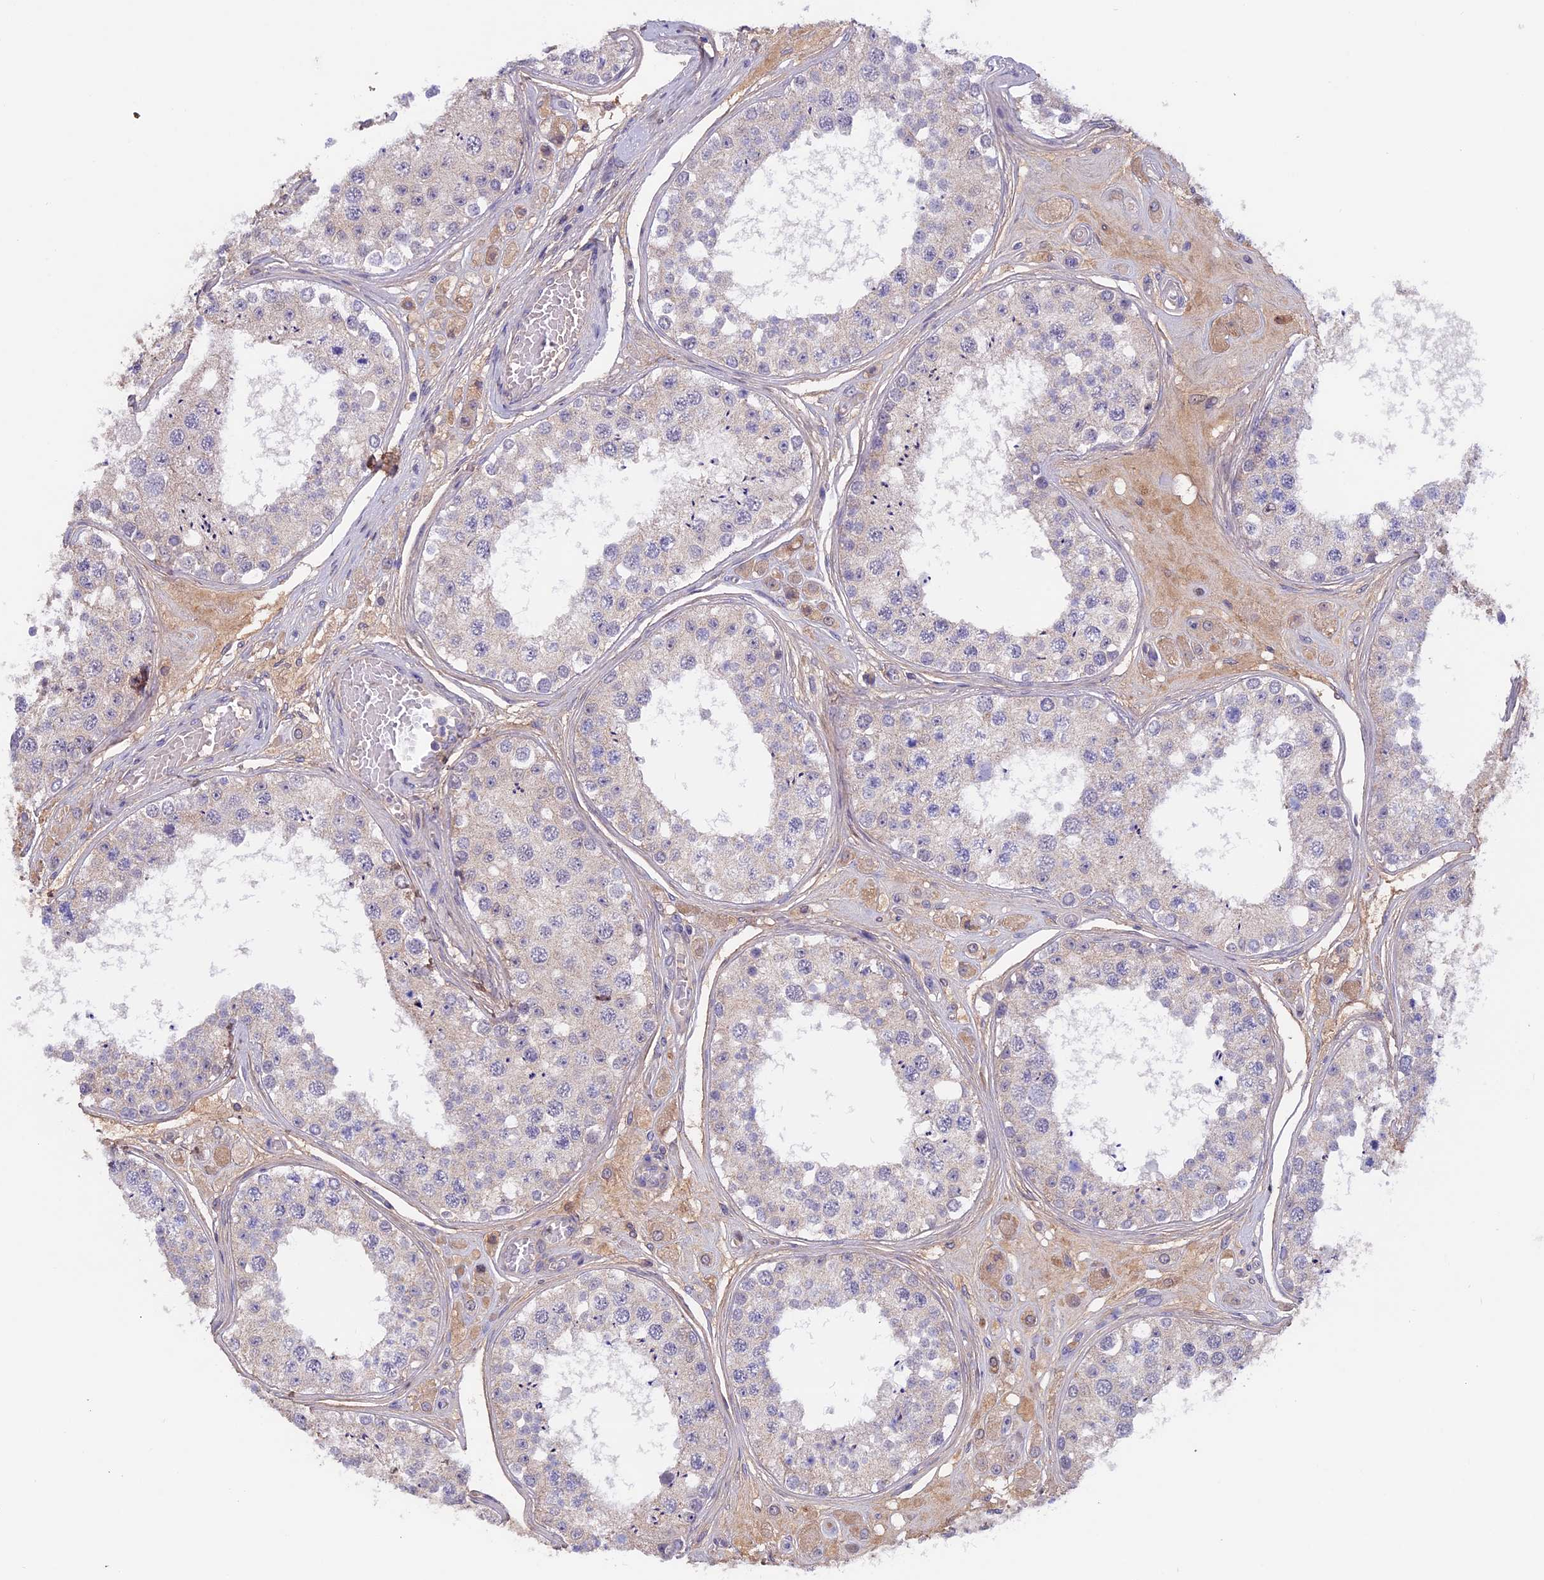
{"staining": {"intensity": "negative", "quantity": "none", "location": "none"}, "tissue": "testis", "cell_type": "Cells in seminiferous ducts", "image_type": "normal", "snomed": [{"axis": "morphology", "description": "Normal tissue, NOS"}, {"axis": "topography", "description": "Testis"}], "caption": "The histopathology image demonstrates no staining of cells in seminiferous ducts in normal testis.", "gene": "COL4A3", "patient": {"sex": "male", "age": 25}}